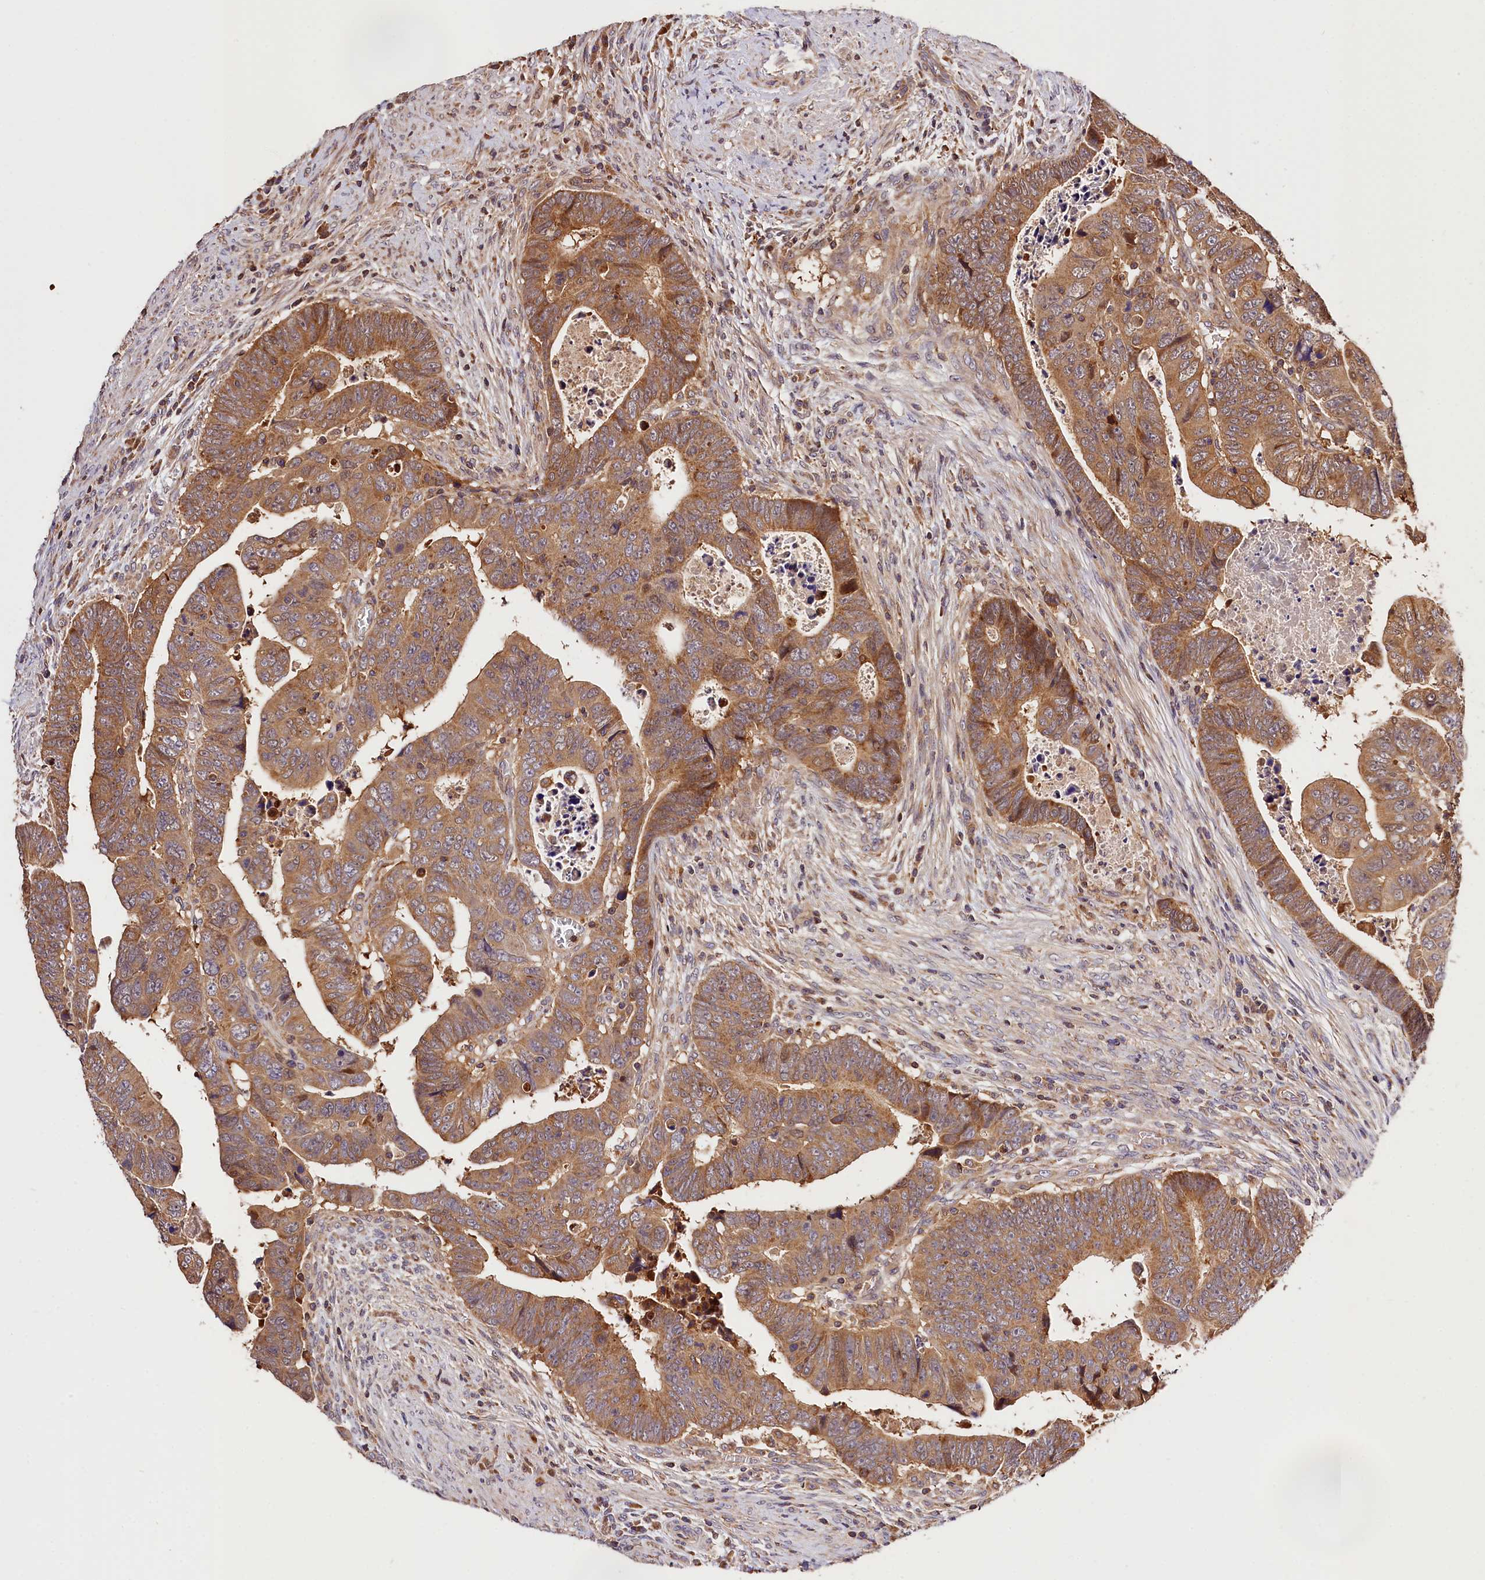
{"staining": {"intensity": "moderate", "quantity": ">75%", "location": "cytoplasmic/membranous"}, "tissue": "colorectal cancer", "cell_type": "Tumor cells", "image_type": "cancer", "snomed": [{"axis": "morphology", "description": "Normal tissue, NOS"}, {"axis": "morphology", "description": "Adenocarcinoma, NOS"}, {"axis": "topography", "description": "Rectum"}], "caption": "Protein expression analysis of colorectal cancer (adenocarcinoma) exhibits moderate cytoplasmic/membranous staining in approximately >75% of tumor cells.", "gene": "KPTN", "patient": {"sex": "female", "age": 65}}